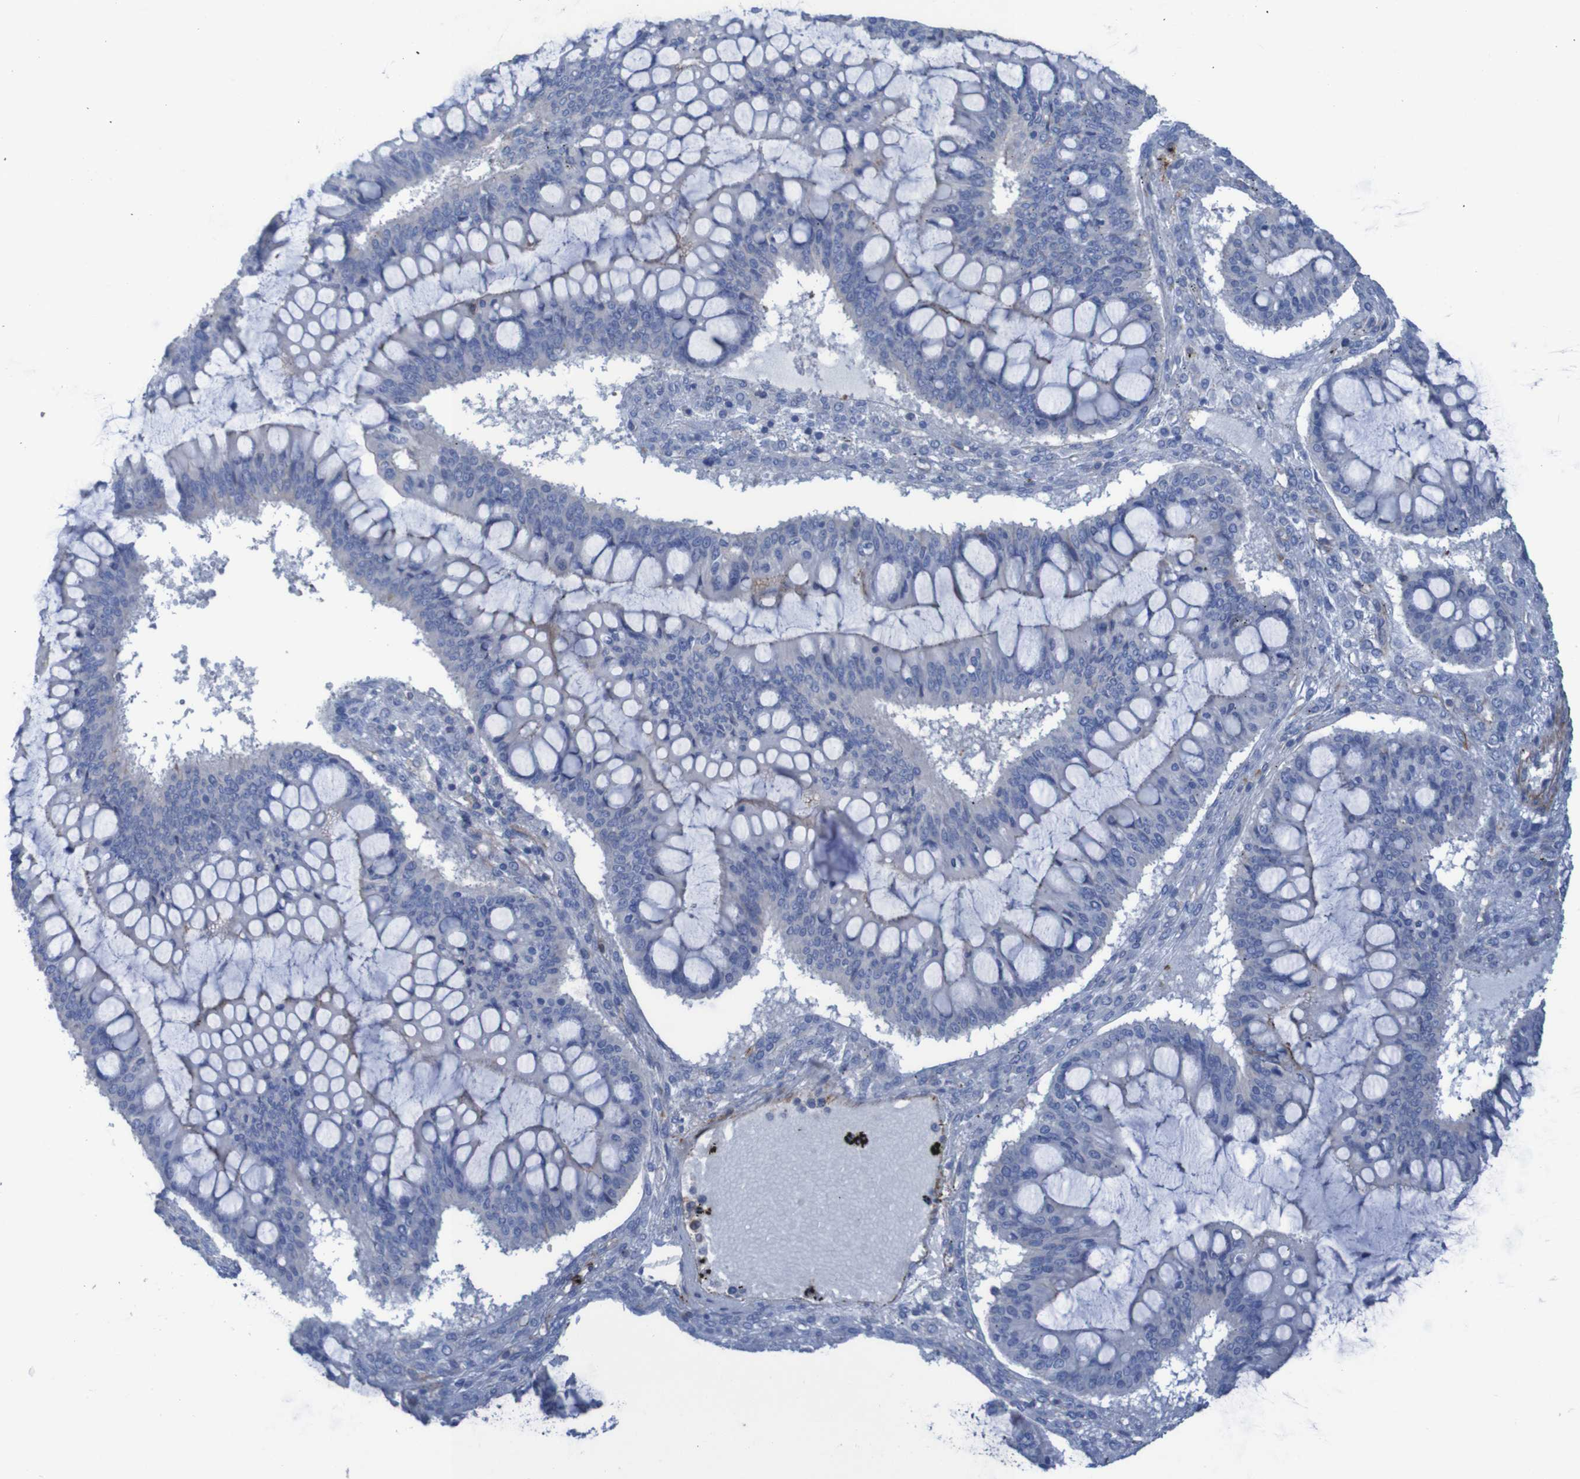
{"staining": {"intensity": "moderate", "quantity": "<25%", "location": "cytoplasmic/membranous"}, "tissue": "ovarian cancer", "cell_type": "Tumor cells", "image_type": "cancer", "snomed": [{"axis": "morphology", "description": "Cystadenocarcinoma, mucinous, NOS"}, {"axis": "topography", "description": "Ovary"}], "caption": "Tumor cells reveal low levels of moderate cytoplasmic/membranous expression in about <25% of cells in human ovarian cancer. (DAB (3,3'-diaminobenzidine) = brown stain, brightfield microscopy at high magnification).", "gene": "RNF182", "patient": {"sex": "female", "age": 73}}